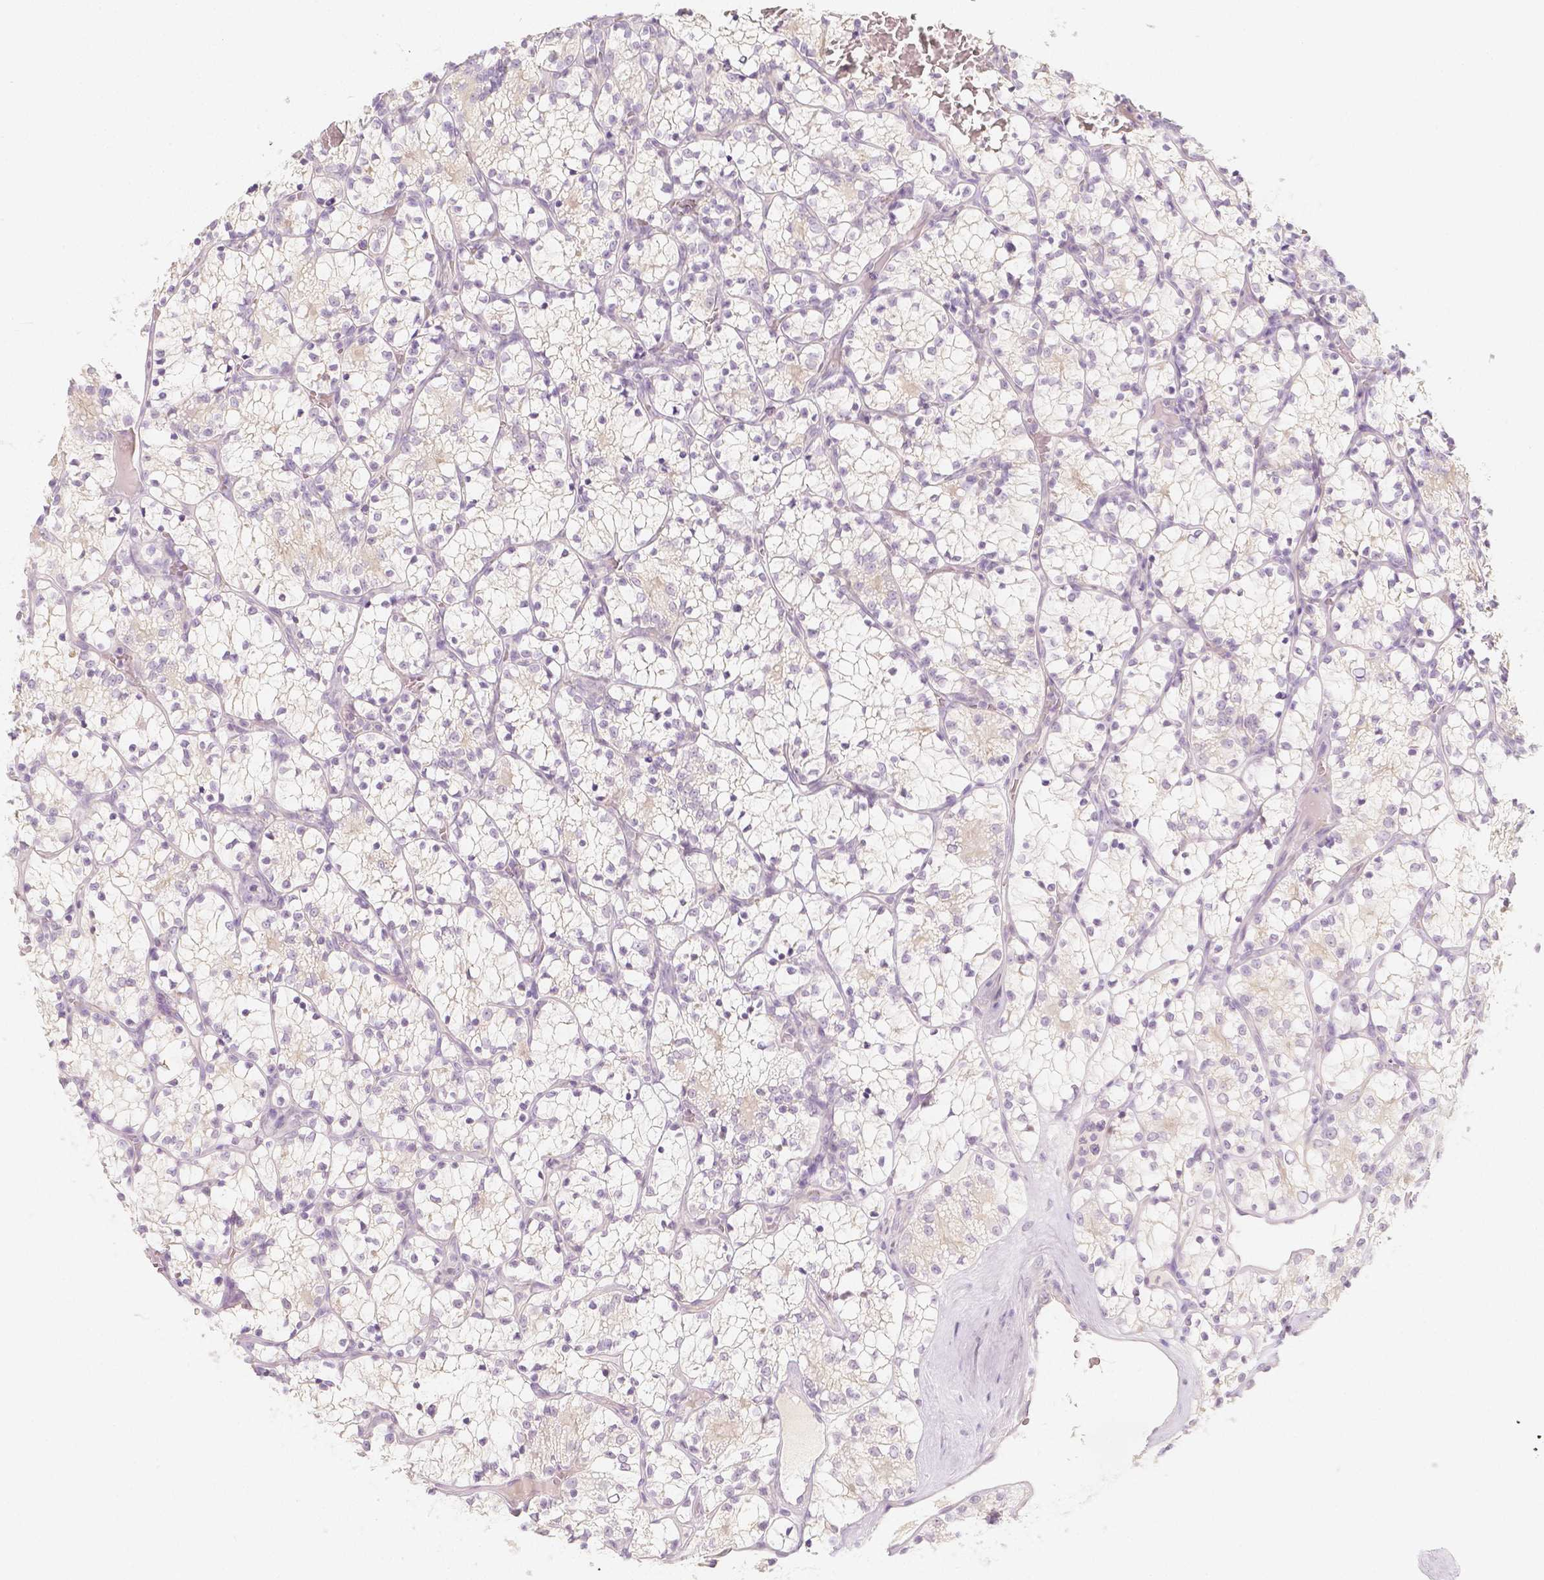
{"staining": {"intensity": "negative", "quantity": "none", "location": "none"}, "tissue": "renal cancer", "cell_type": "Tumor cells", "image_type": "cancer", "snomed": [{"axis": "morphology", "description": "Adenocarcinoma, NOS"}, {"axis": "topography", "description": "Kidney"}], "caption": "Photomicrograph shows no protein expression in tumor cells of renal adenocarcinoma tissue.", "gene": "BATF", "patient": {"sex": "female", "age": 69}}